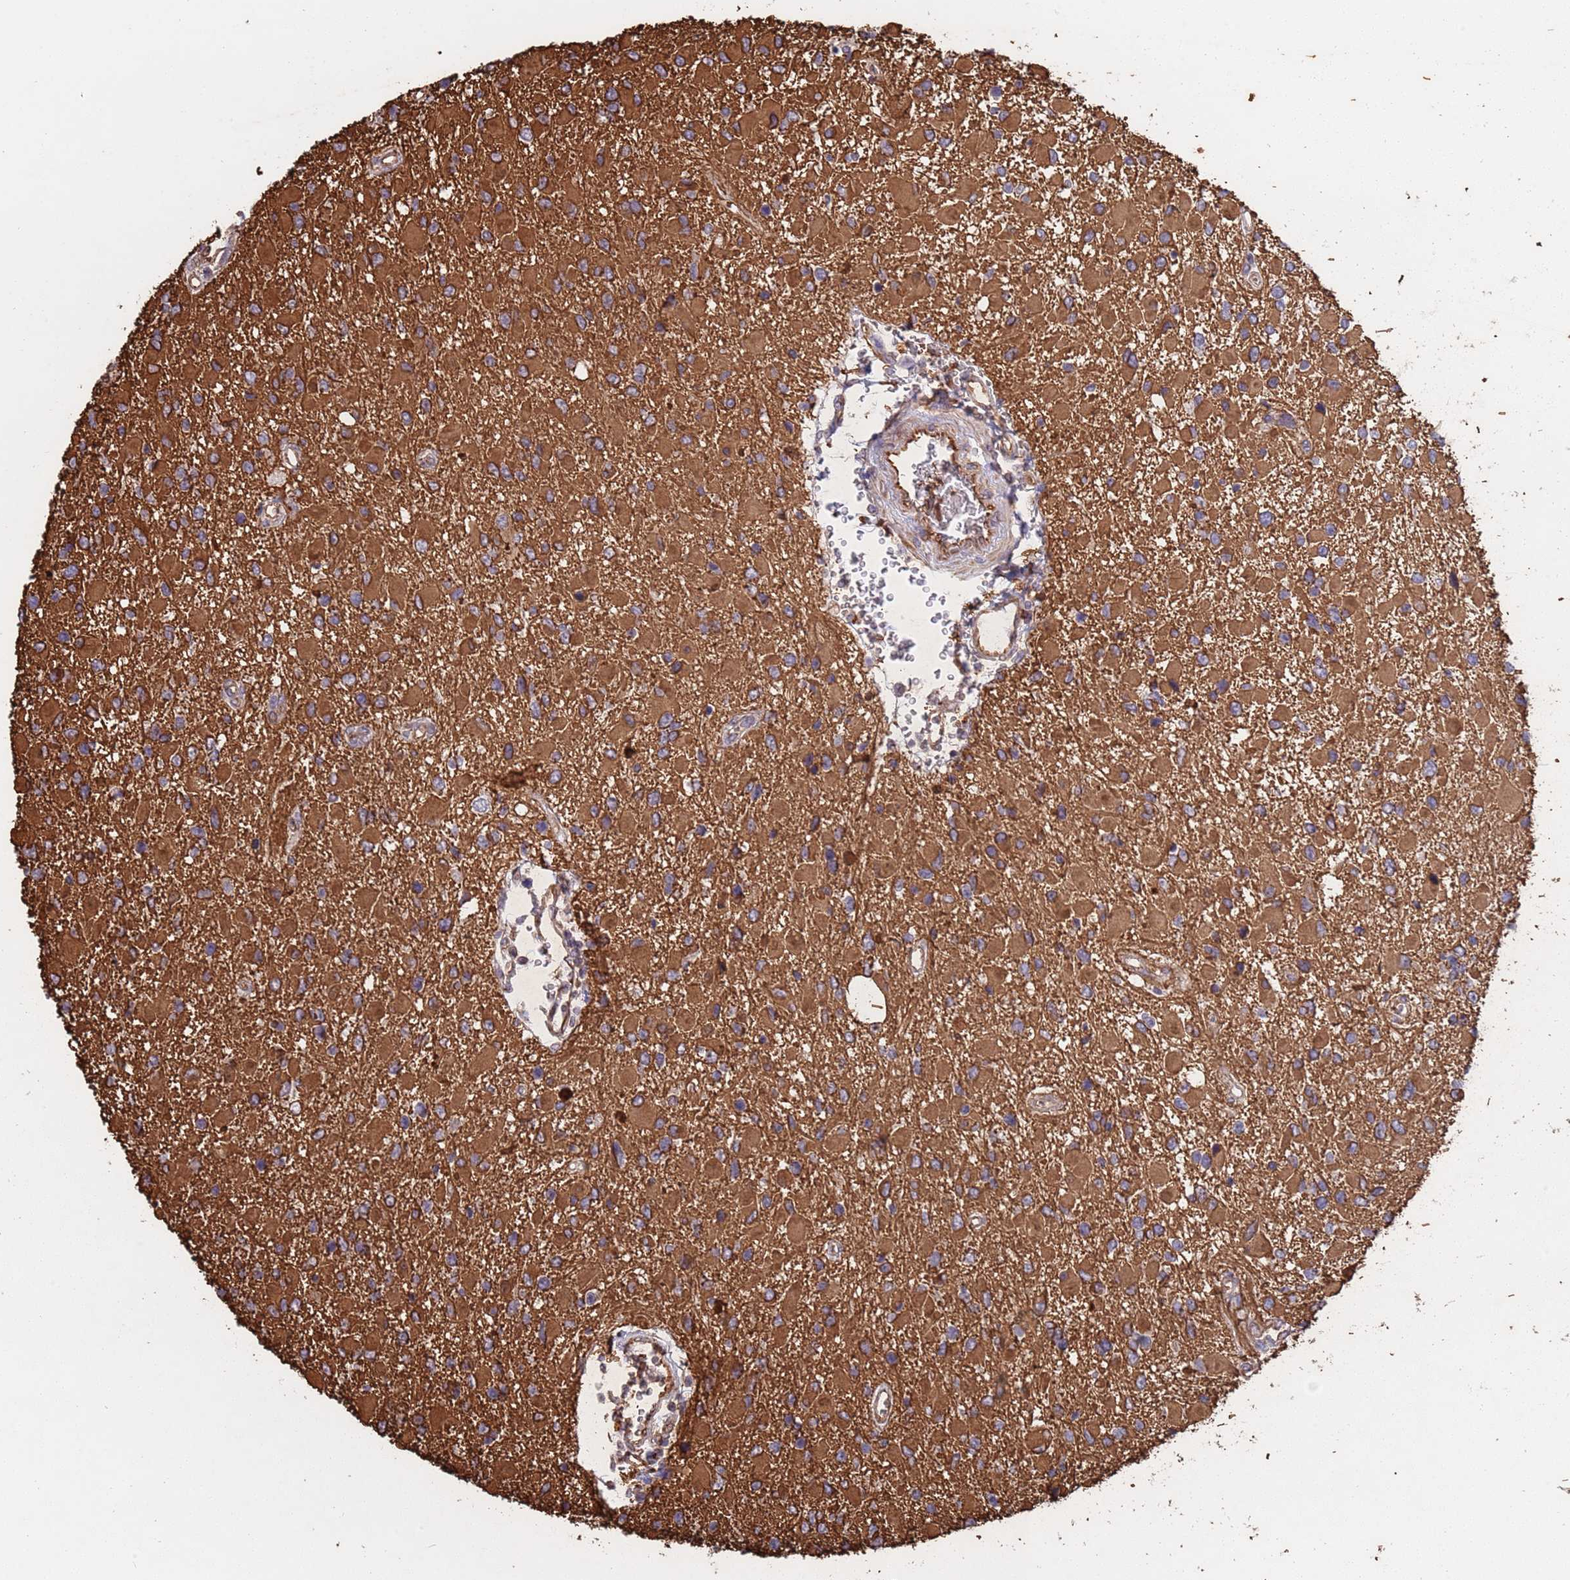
{"staining": {"intensity": "moderate", "quantity": "25%-75%", "location": "cytoplasmic/membranous"}, "tissue": "glioma", "cell_type": "Tumor cells", "image_type": "cancer", "snomed": [{"axis": "morphology", "description": "Glioma, malignant, High grade"}, {"axis": "topography", "description": "Brain"}], "caption": "Immunohistochemistry (IHC) staining of glioma, which shows medium levels of moderate cytoplasmic/membranous expression in about 25%-75% of tumor cells indicating moderate cytoplasmic/membranous protein positivity. The staining was performed using DAB (3,3'-diaminobenzidine) (brown) for protein detection and nuclei were counterstained in hematoxylin (blue).", "gene": "NUDT12", "patient": {"sex": "male", "age": 53}}